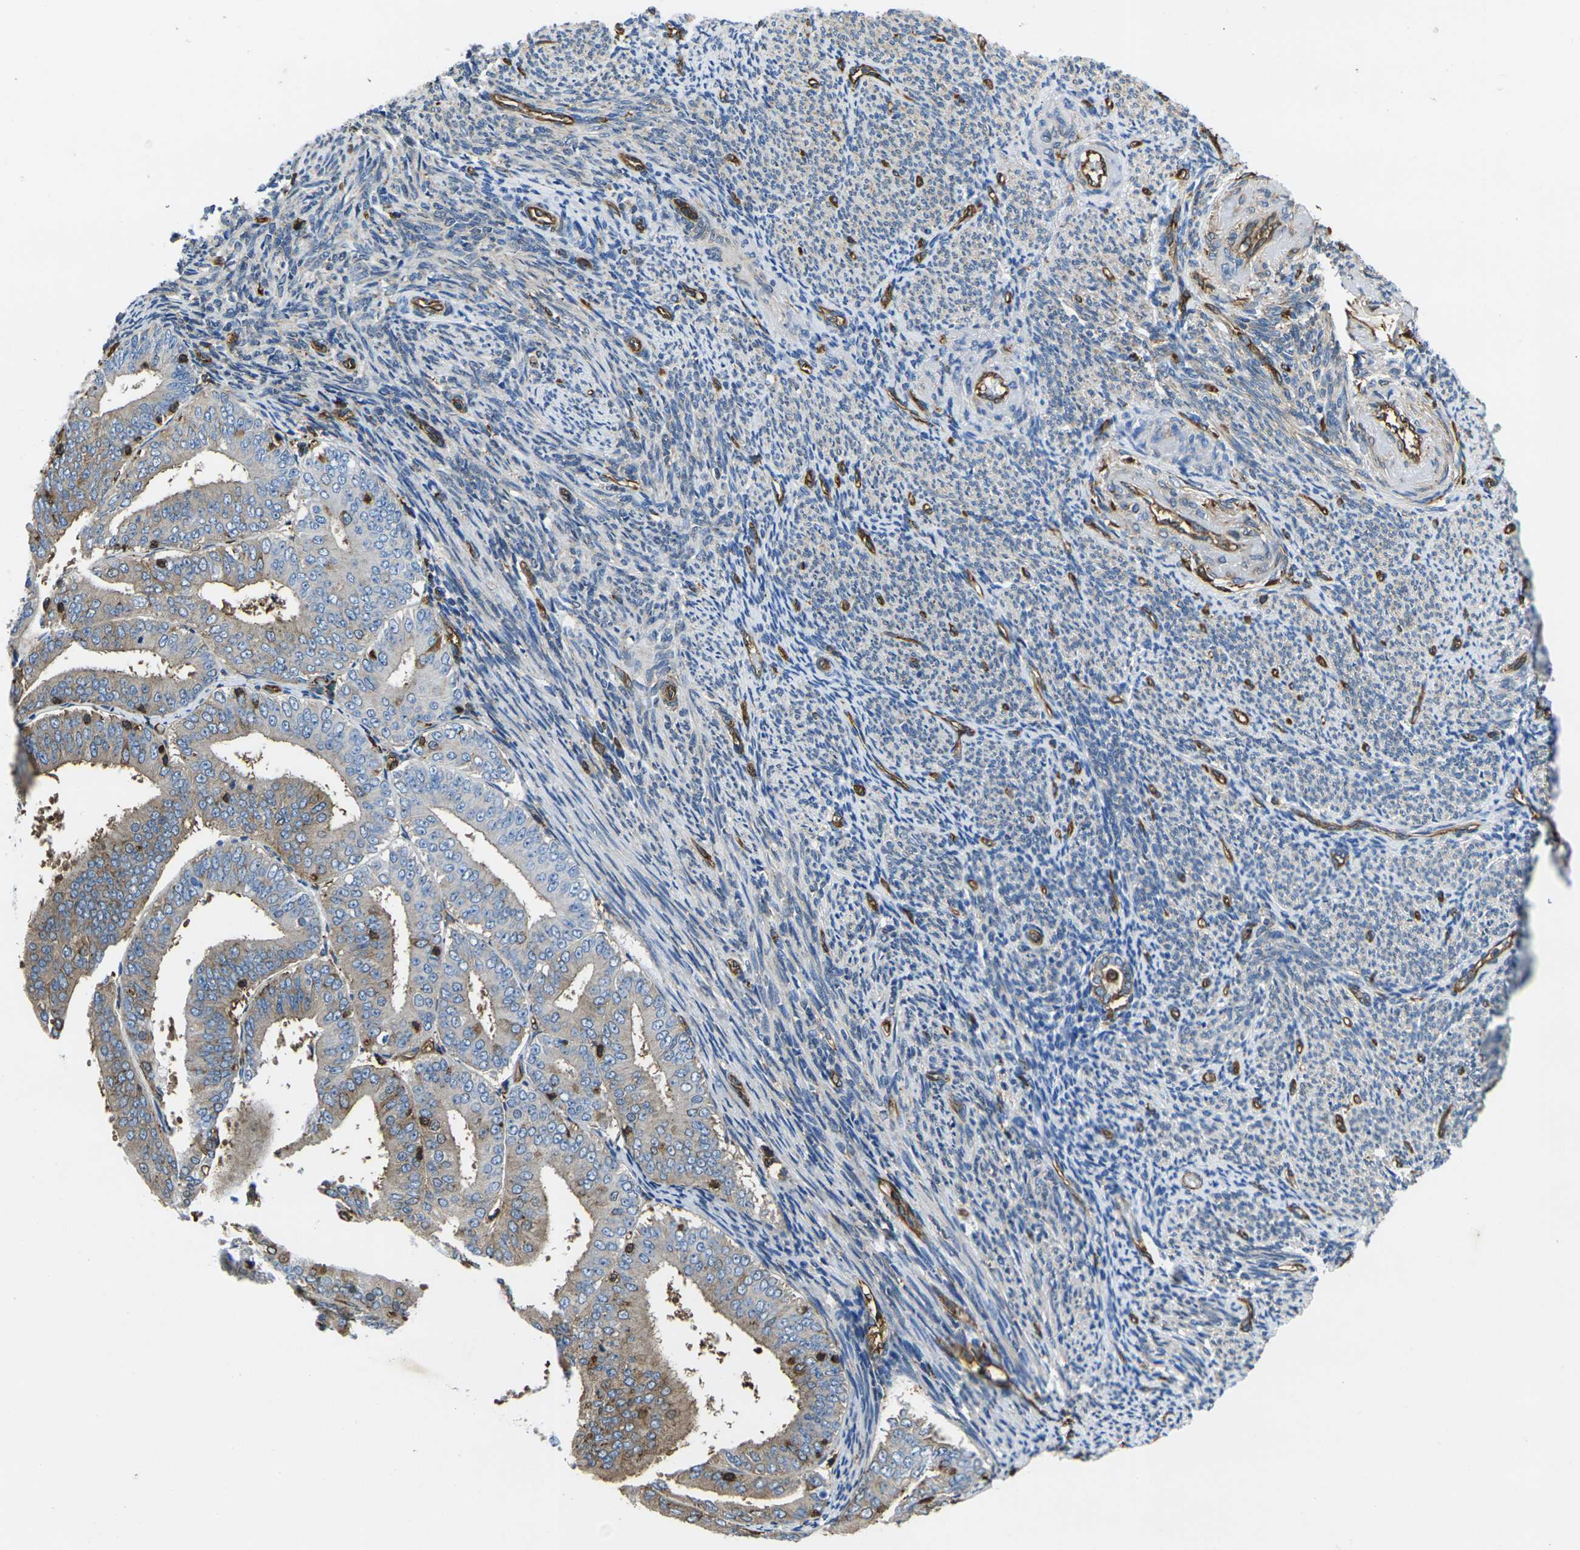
{"staining": {"intensity": "moderate", "quantity": "25%-75%", "location": "cytoplasmic/membranous"}, "tissue": "endometrial cancer", "cell_type": "Tumor cells", "image_type": "cancer", "snomed": [{"axis": "morphology", "description": "Adenocarcinoma, NOS"}, {"axis": "topography", "description": "Endometrium"}], "caption": "Brown immunohistochemical staining in human endometrial cancer exhibits moderate cytoplasmic/membranous expression in approximately 25%-75% of tumor cells.", "gene": "FAM110D", "patient": {"sex": "female", "age": 63}}